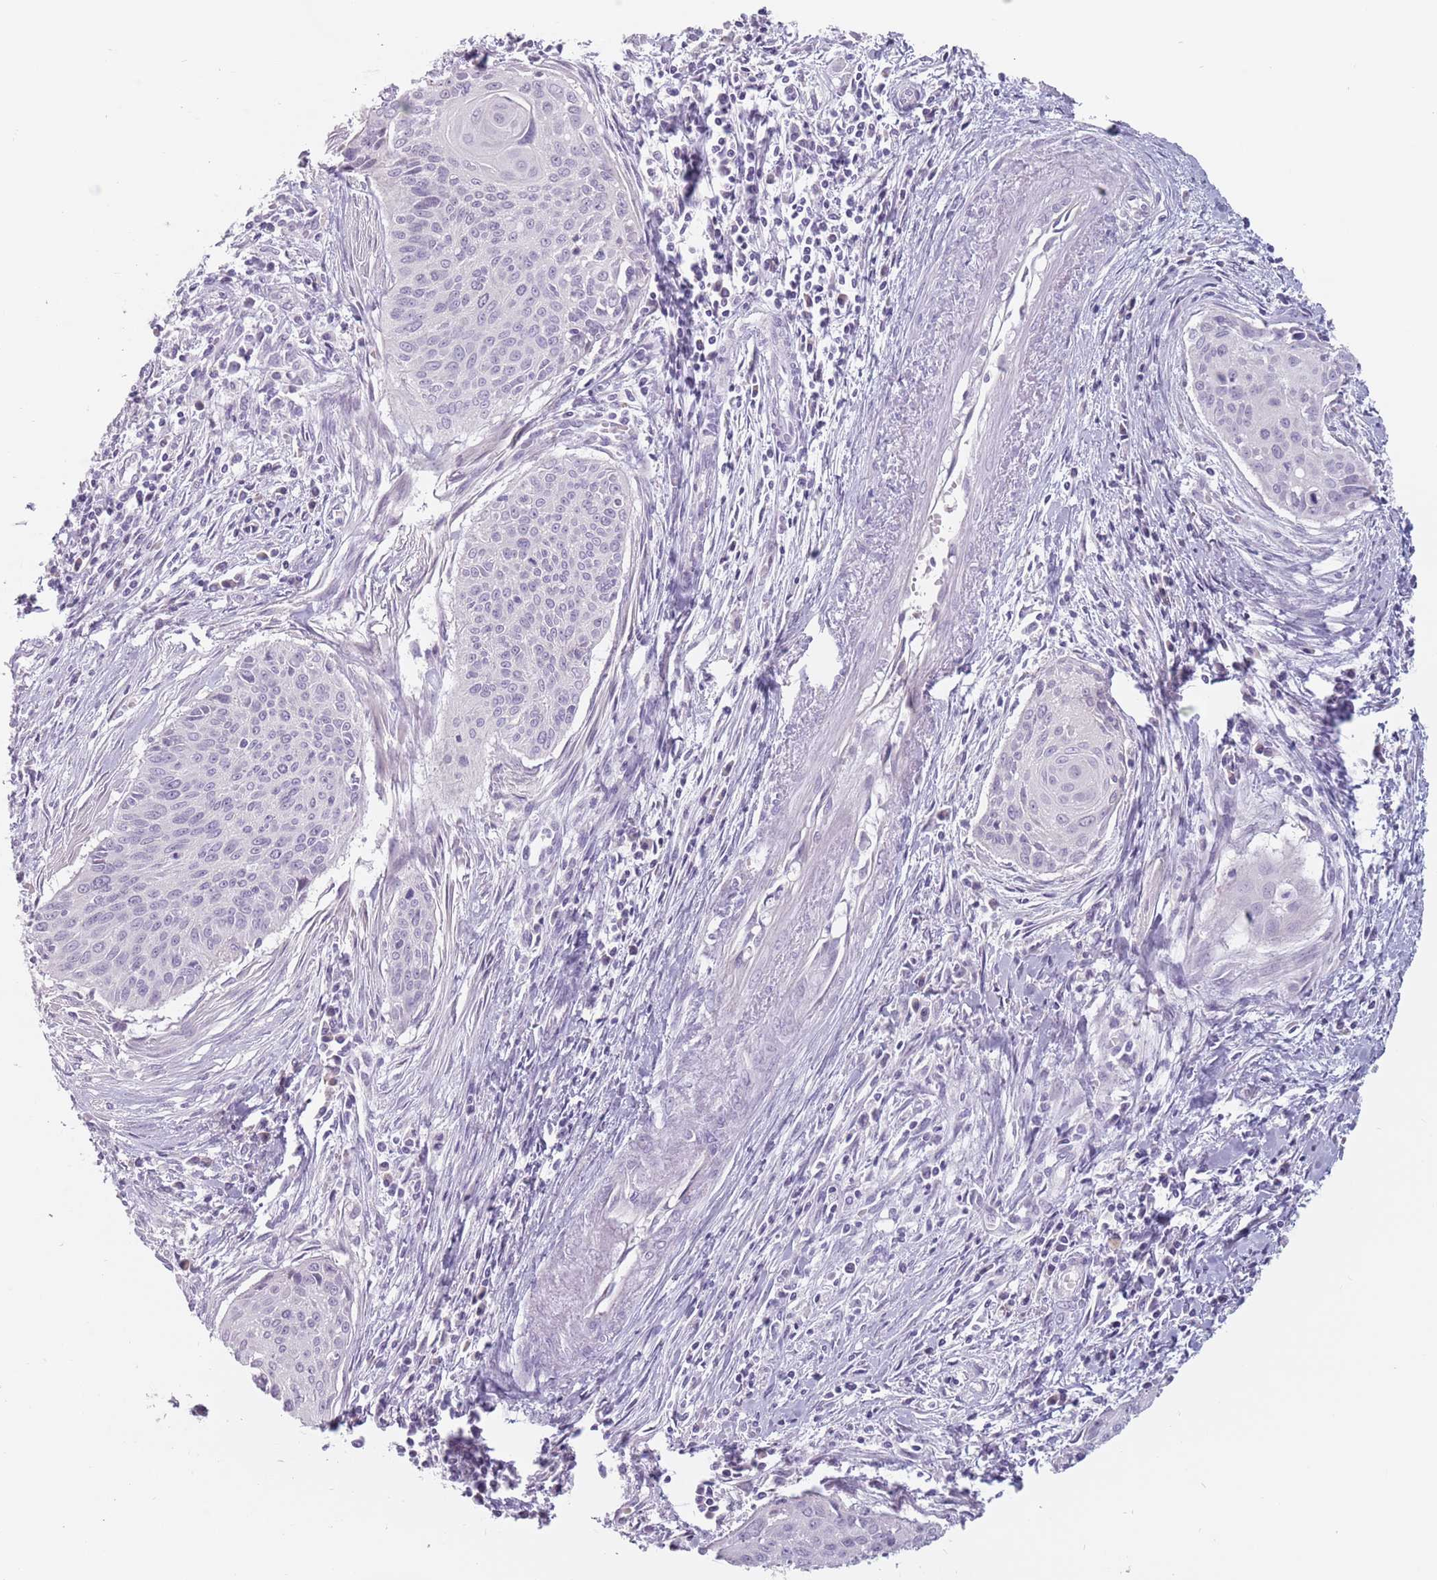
{"staining": {"intensity": "negative", "quantity": "none", "location": "none"}, "tissue": "cervical cancer", "cell_type": "Tumor cells", "image_type": "cancer", "snomed": [{"axis": "morphology", "description": "Squamous cell carcinoma, NOS"}, {"axis": "topography", "description": "Cervix"}], "caption": "Tumor cells are negative for protein expression in human cervical cancer (squamous cell carcinoma).", "gene": "CEP19", "patient": {"sex": "female", "age": 55}}